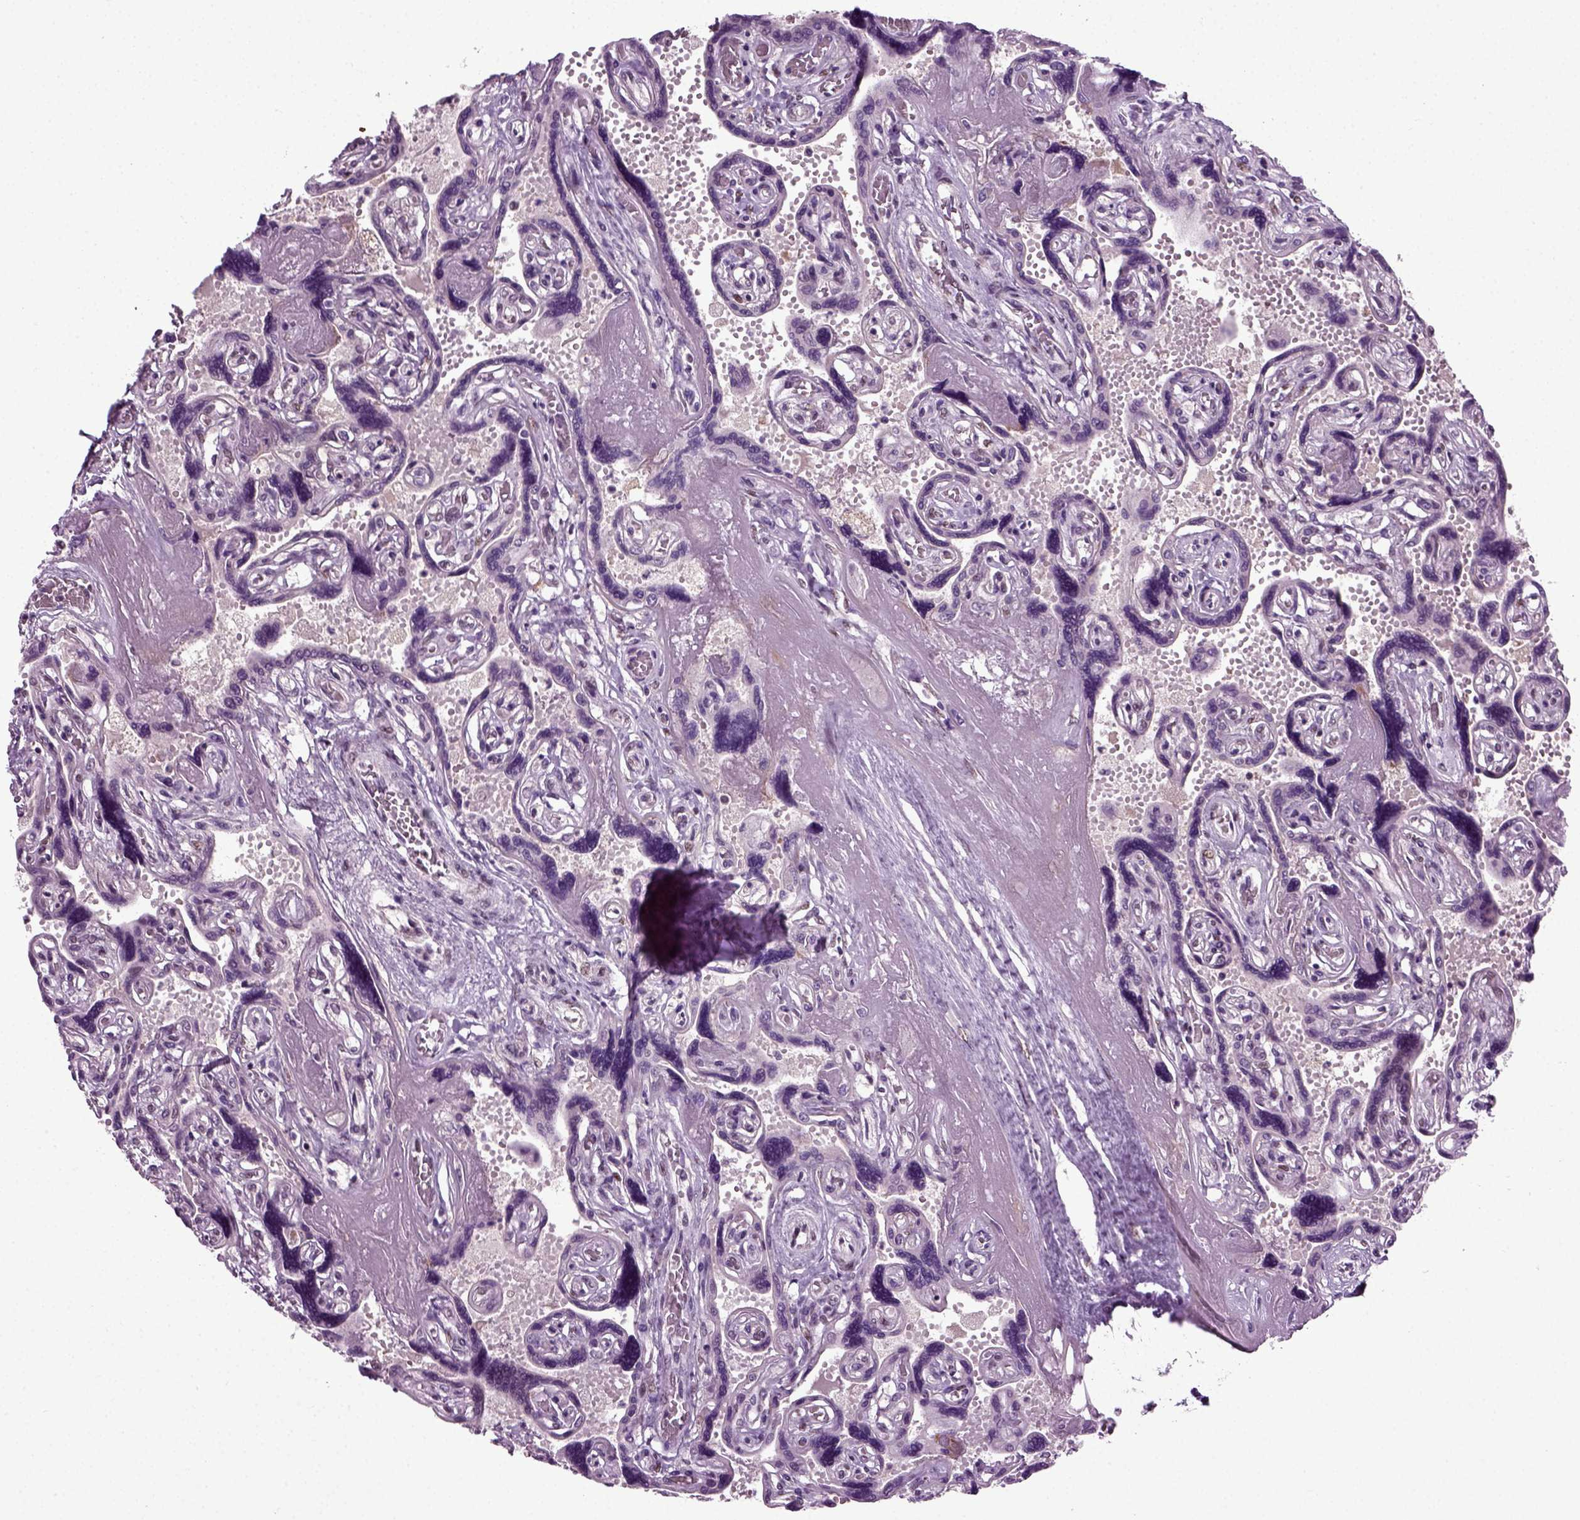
{"staining": {"intensity": "moderate", "quantity": "25%-75%", "location": "nuclear"}, "tissue": "placenta", "cell_type": "Decidual cells", "image_type": "normal", "snomed": [{"axis": "morphology", "description": "Normal tissue, NOS"}, {"axis": "topography", "description": "Placenta"}], "caption": "The image shows staining of benign placenta, revealing moderate nuclear protein staining (brown color) within decidual cells.", "gene": "RCOR3", "patient": {"sex": "female", "age": 32}}